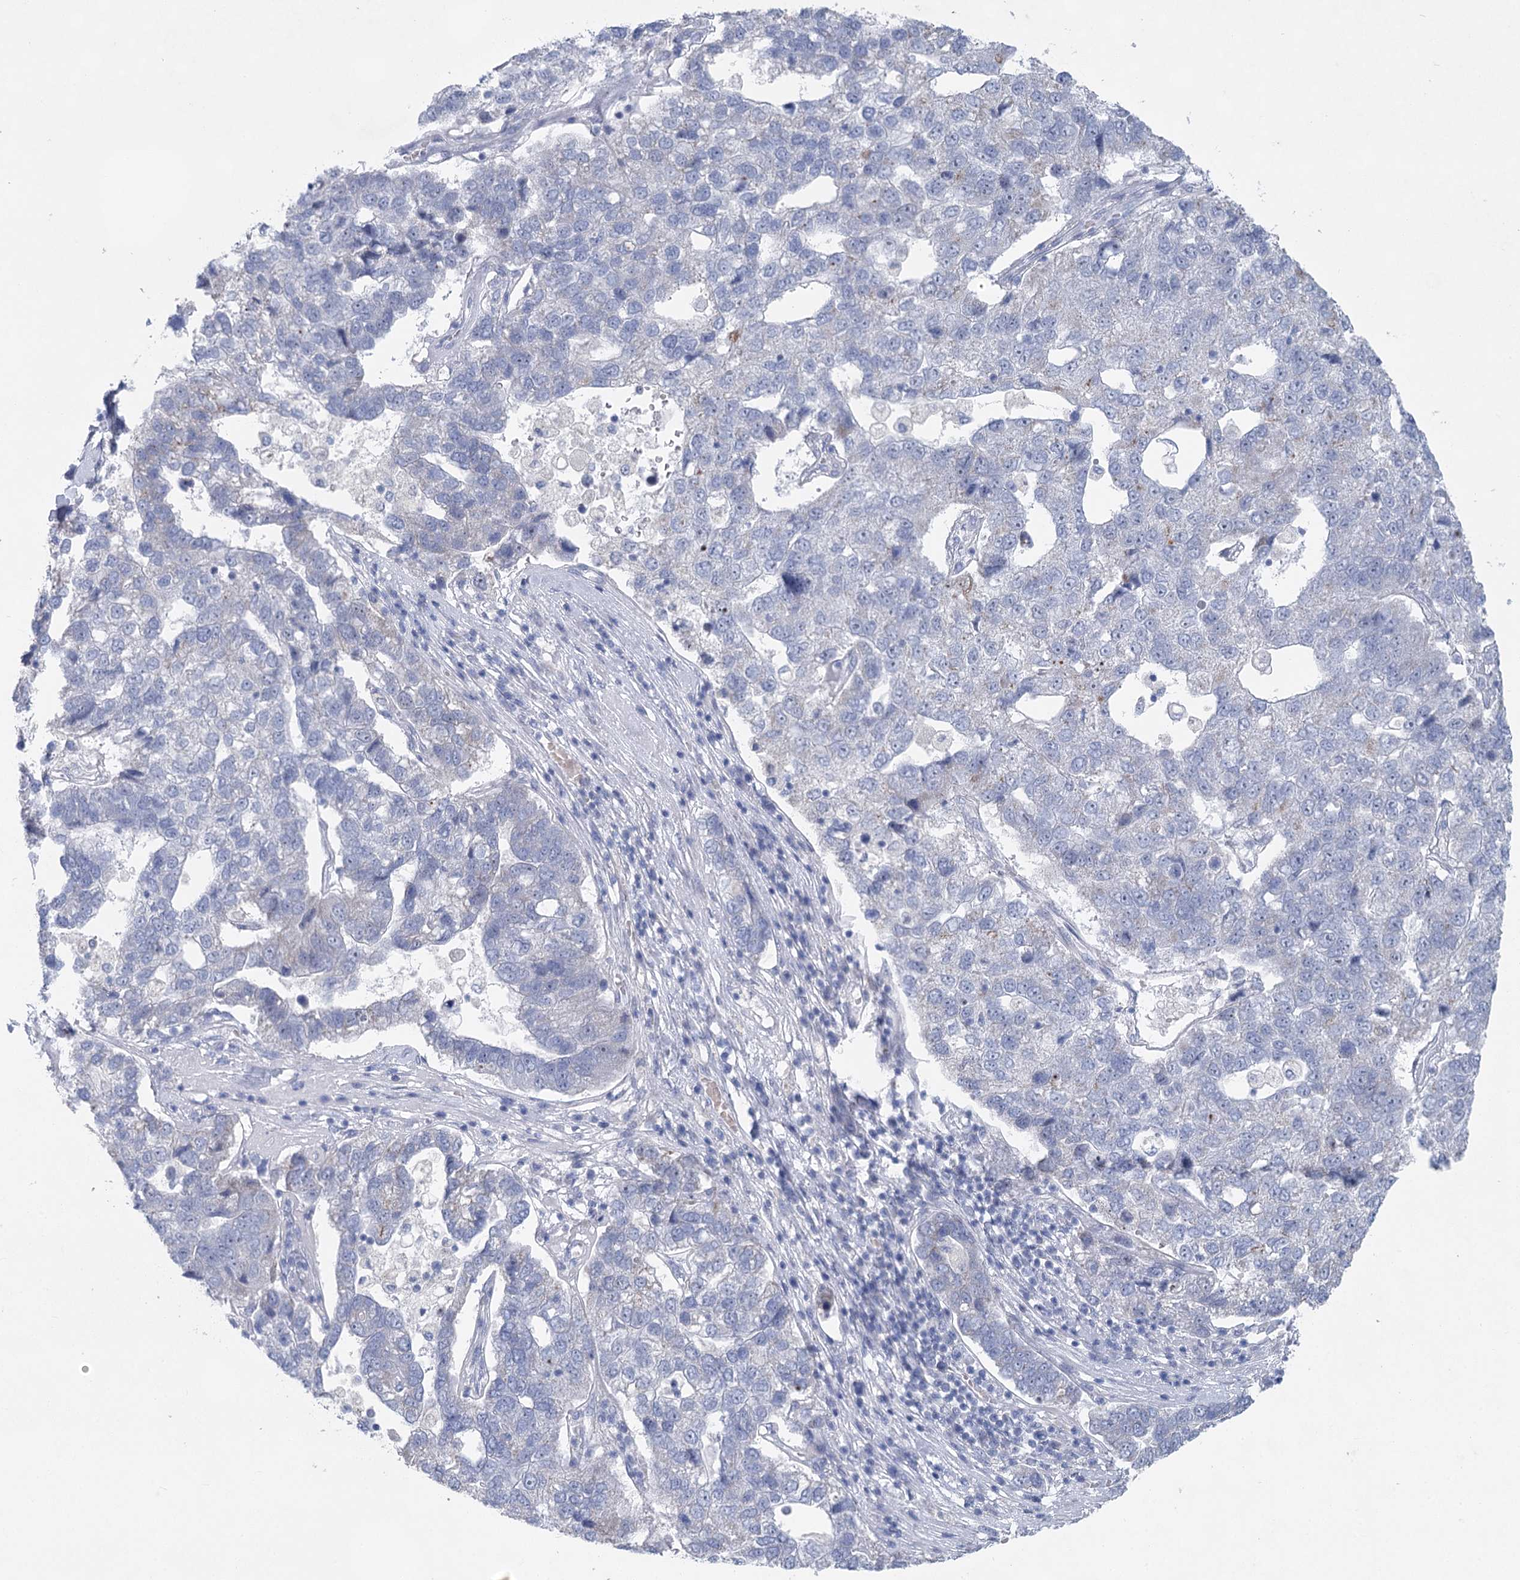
{"staining": {"intensity": "negative", "quantity": "none", "location": "none"}, "tissue": "pancreatic cancer", "cell_type": "Tumor cells", "image_type": "cancer", "snomed": [{"axis": "morphology", "description": "Adenocarcinoma, NOS"}, {"axis": "topography", "description": "Pancreas"}], "caption": "High magnification brightfield microscopy of pancreatic adenocarcinoma stained with DAB (3,3'-diaminobenzidine) (brown) and counterstained with hematoxylin (blue): tumor cells show no significant positivity.", "gene": "WDR74", "patient": {"sex": "female", "age": 61}}